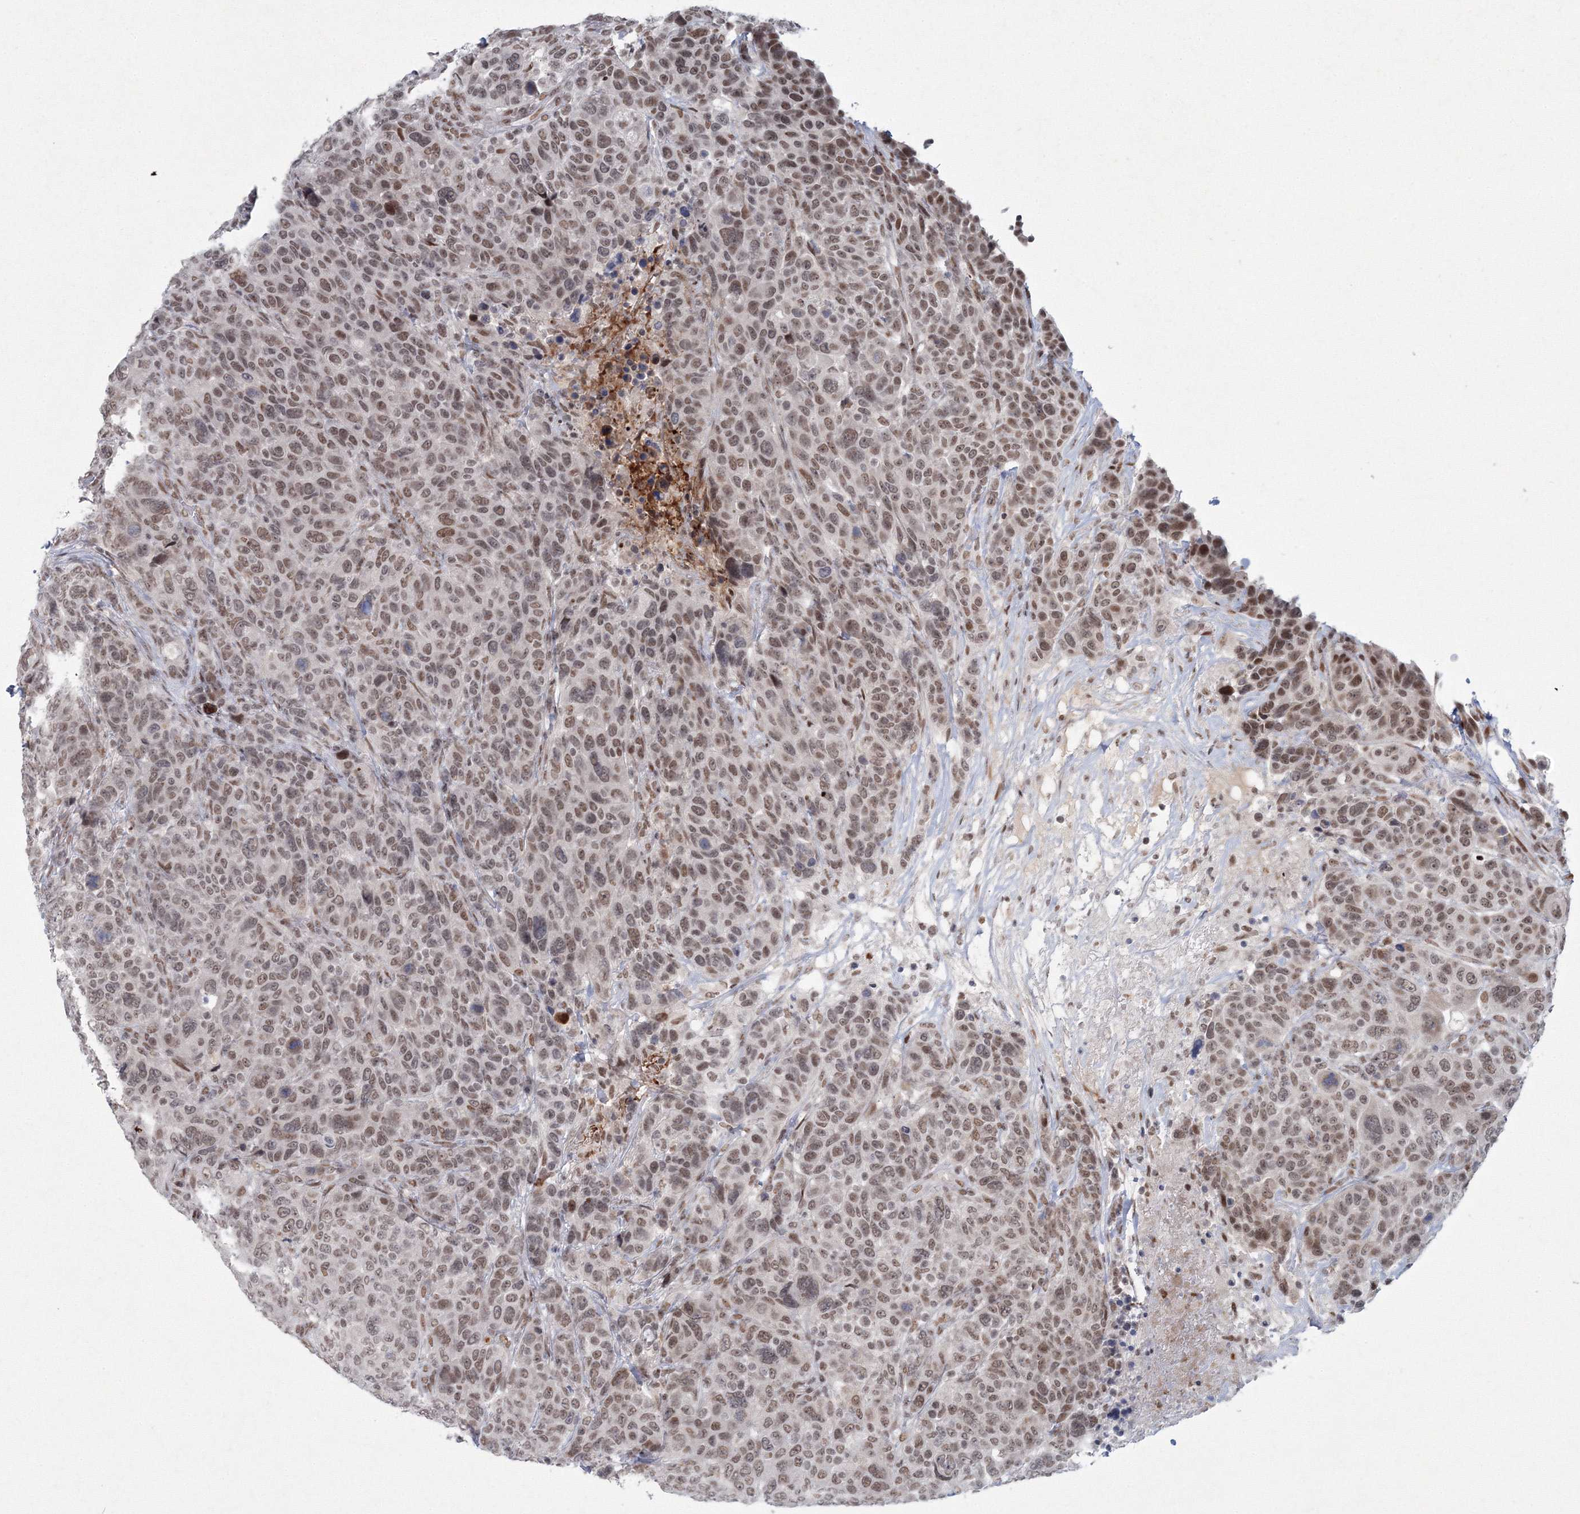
{"staining": {"intensity": "moderate", "quantity": ">75%", "location": "nuclear"}, "tissue": "breast cancer", "cell_type": "Tumor cells", "image_type": "cancer", "snomed": [{"axis": "morphology", "description": "Duct carcinoma"}, {"axis": "topography", "description": "Breast"}], "caption": "Breast cancer was stained to show a protein in brown. There is medium levels of moderate nuclear expression in approximately >75% of tumor cells.", "gene": "C3orf33", "patient": {"sex": "female", "age": 37}}